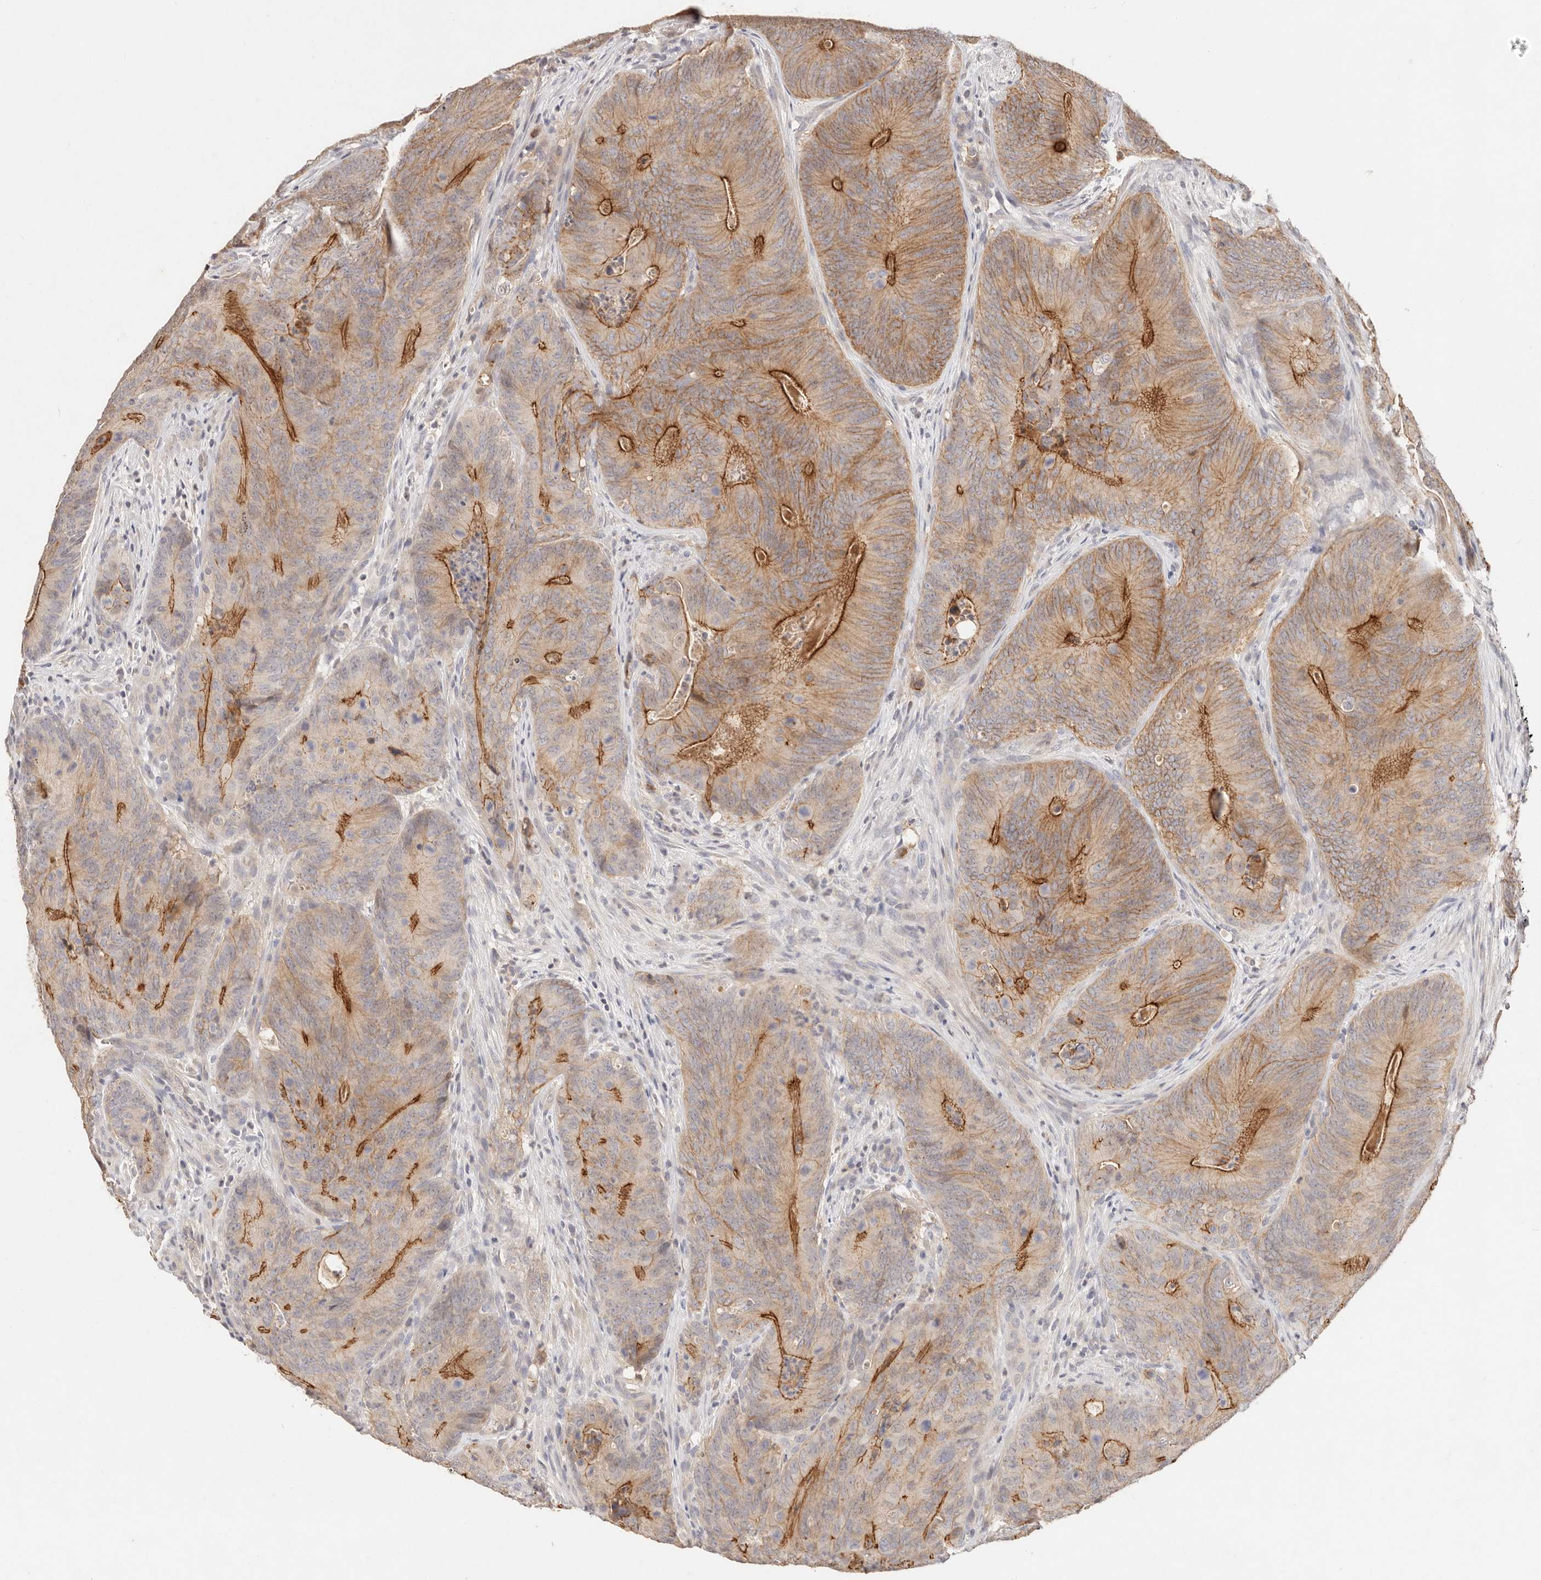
{"staining": {"intensity": "moderate", "quantity": "25%-75%", "location": "cytoplasmic/membranous"}, "tissue": "colorectal cancer", "cell_type": "Tumor cells", "image_type": "cancer", "snomed": [{"axis": "morphology", "description": "Normal tissue, NOS"}, {"axis": "topography", "description": "Colon"}], "caption": "The immunohistochemical stain highlights moderate cytoplasmic/membranous staining in tumor cells of colorectal cancer tissue. The staining was performed using DAB (3,3'-diaminobenzidine), with brown indicating positive protein expression. Nuclei are stained blue with hematoxylin.", "gene": "CXADR", "patient": {"sex": "female", "age": 82}}